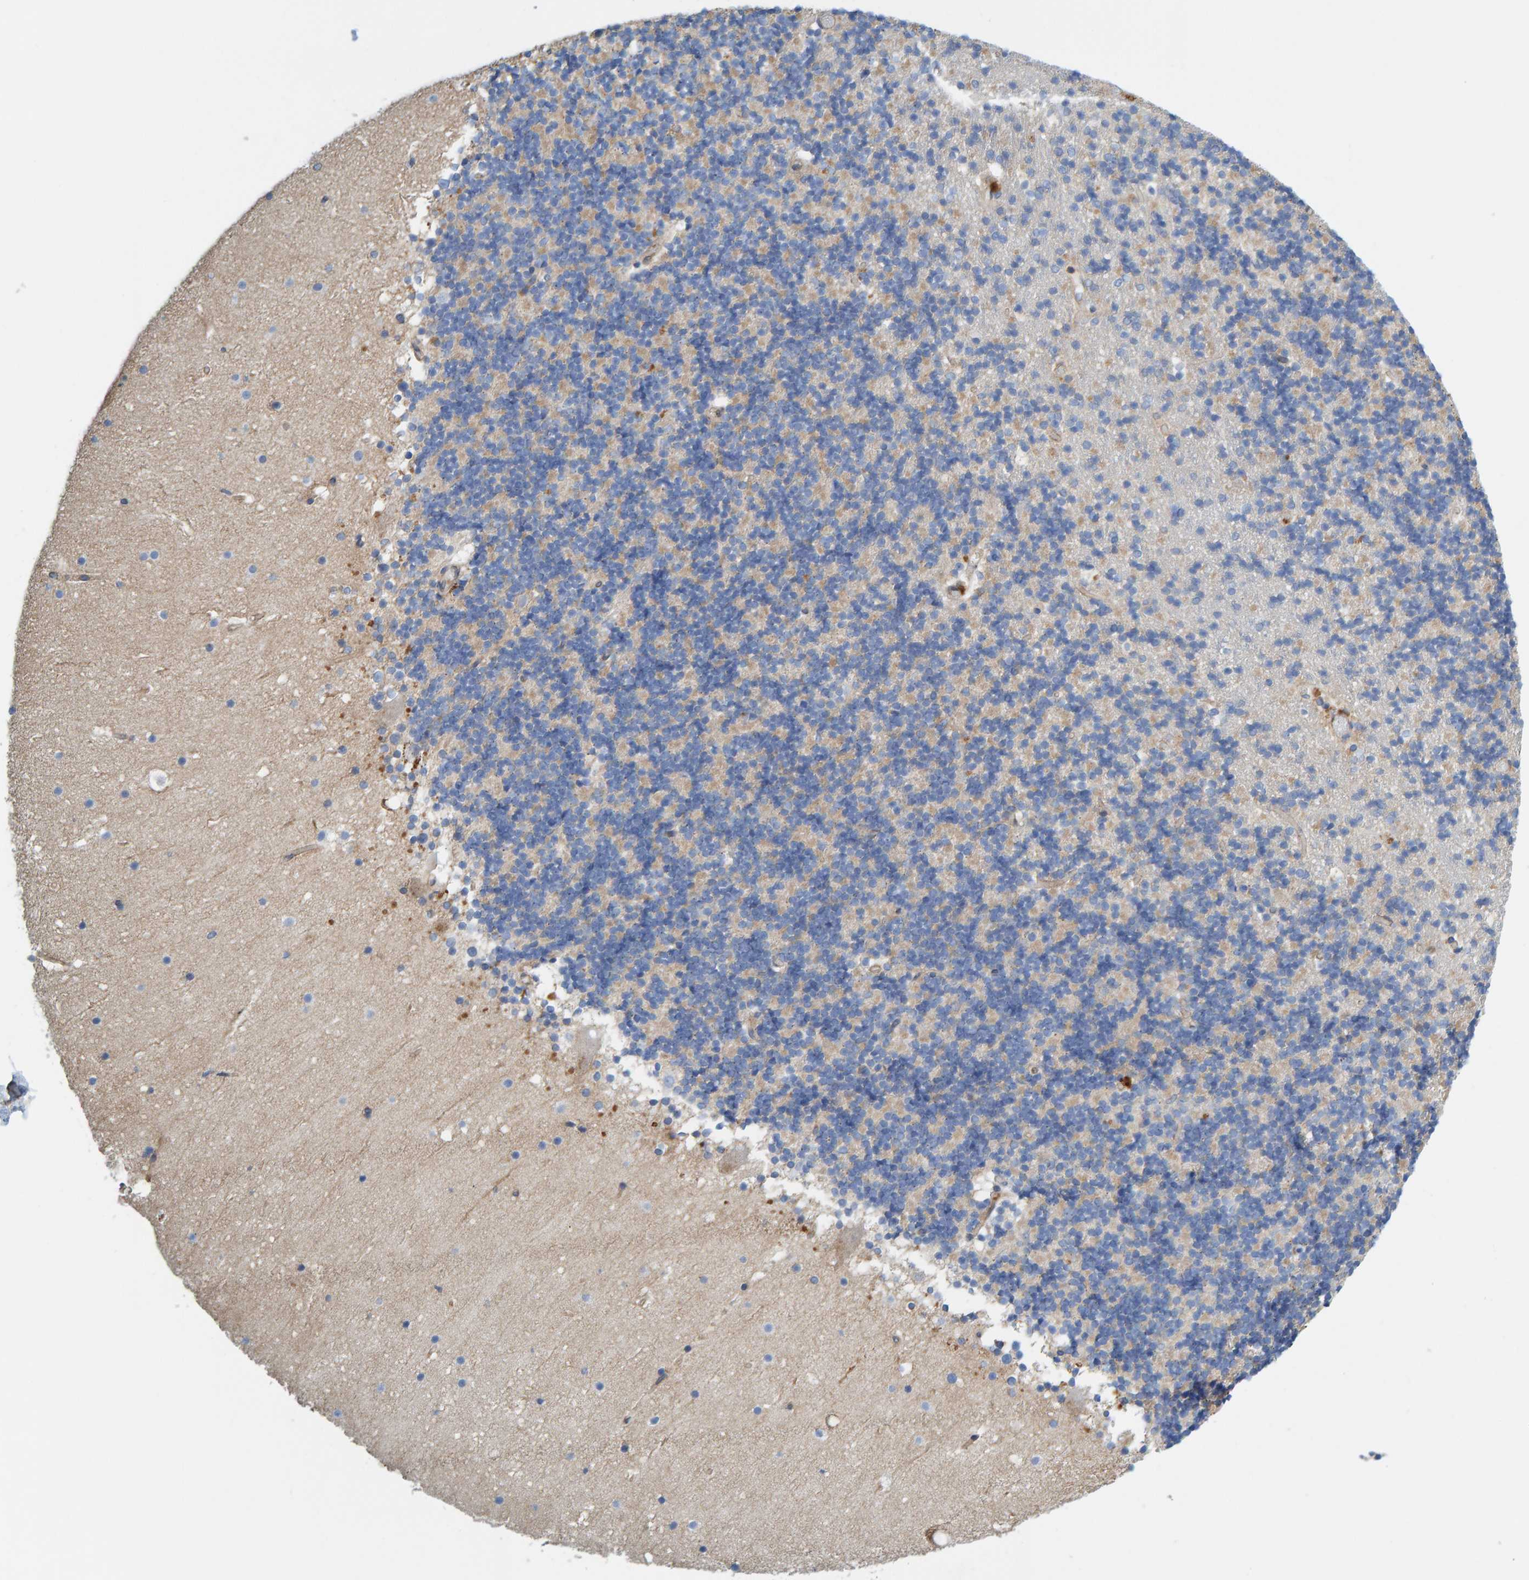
{"staining": {"intensity": "negative", "quantity": "none", "location": "none"}, "tissue": "cerebellum", "cell_type": "Cells in granular layer", "image_type": "normal", "snomed": [{"axis": "morphology", "description": "Normal tissue, NOS"}, {"axis": "topography", "description": "Cerebellum"}], "caption": "Immunohistochemistry micrograph of unremarkable human cerebellum stained for a protein (brown), which demonstrates no positivity in cells in granular layer.", "gene": "PRKD2", "patient": {"sex": "male", "age": 57}}